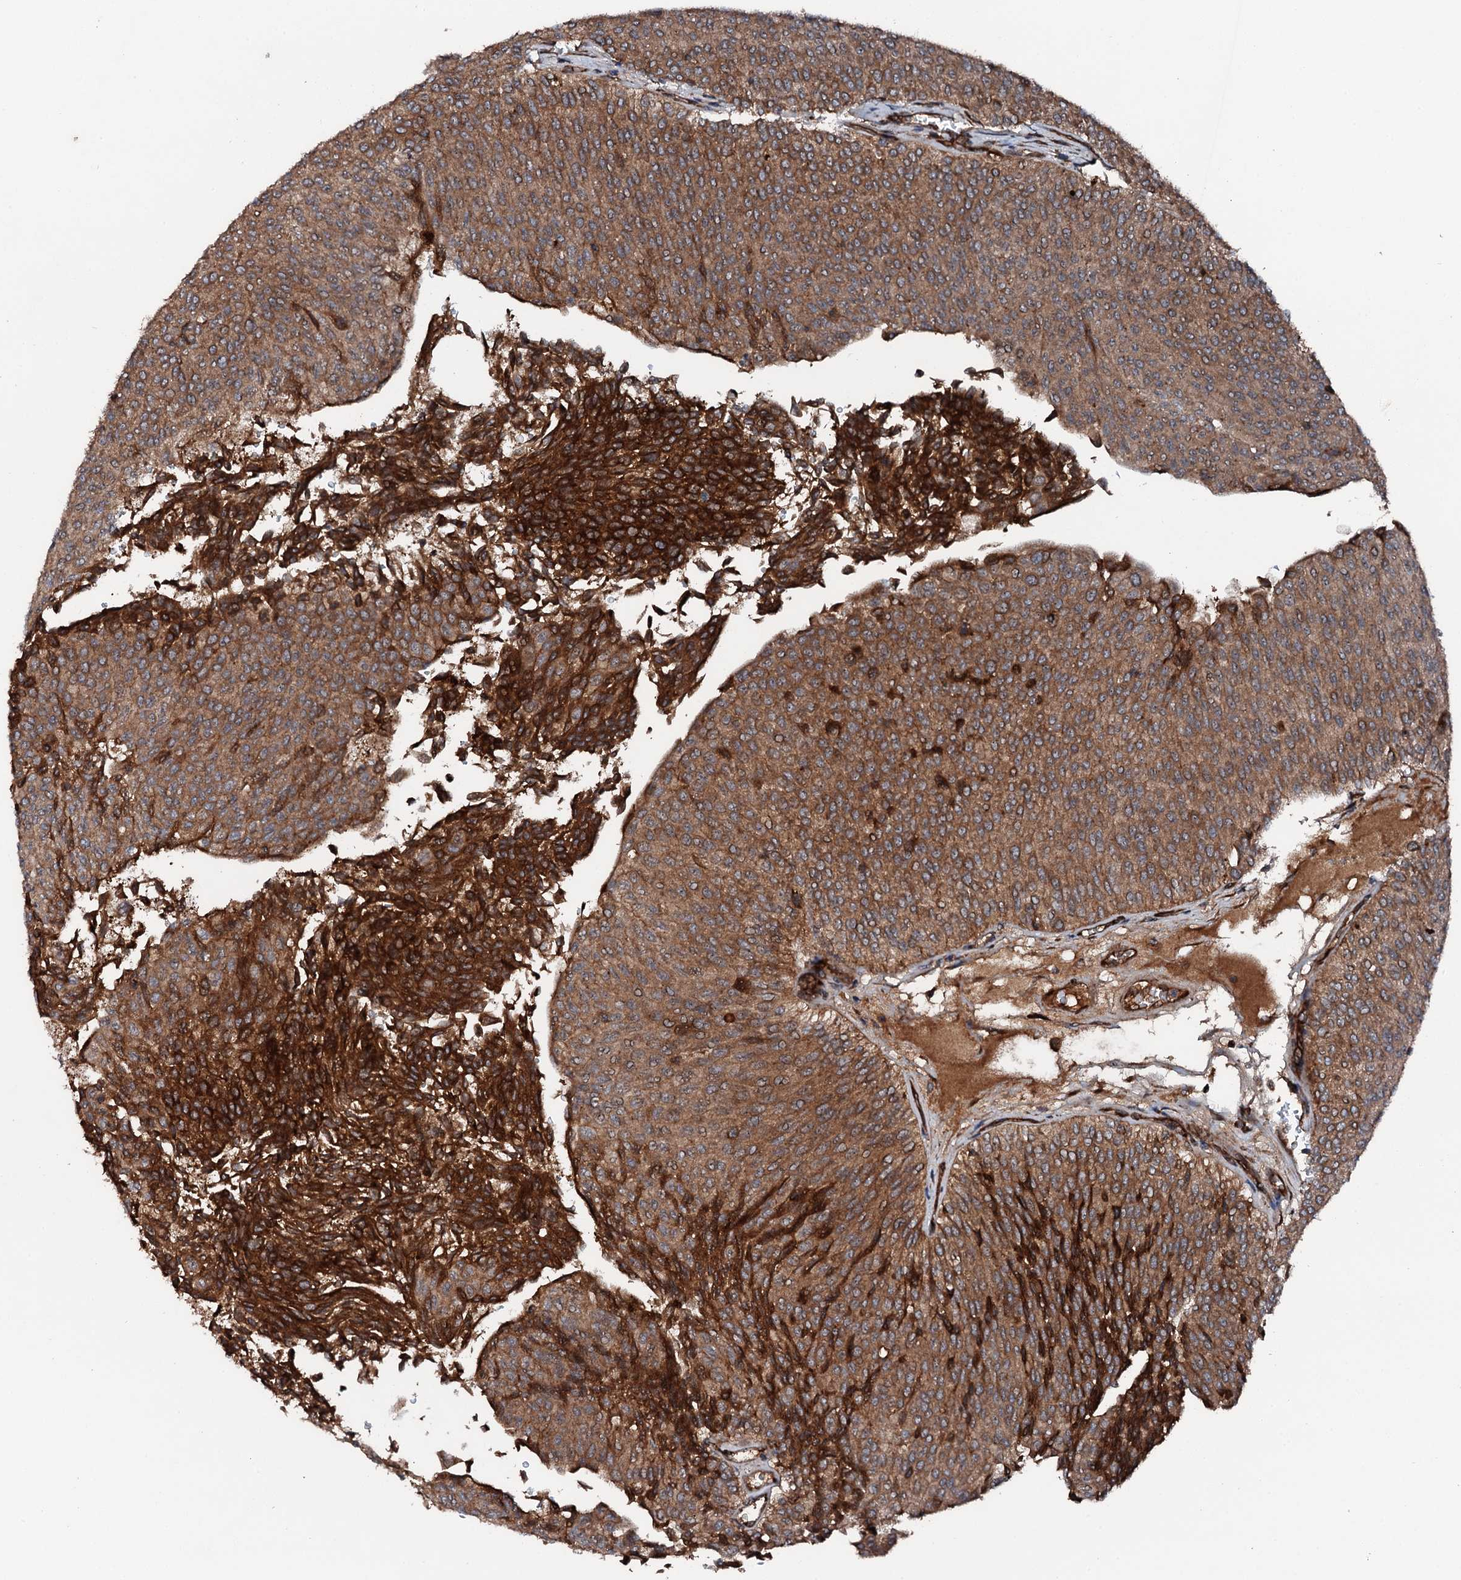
{"staining": {"intensity": "strong", "quantity": ">75%", "location": "cytoplasmic/membranous"}, "tissue": "urothelial cancer", "cell_type": "Tumor cells", "image_type": "cancer", "snomed": [{"axis": "morphology", "description": "Urothelial carcinoma, Low grade"}, {"axis": "topography", "description": "Urinary bladder"}], "caption": "This is a histology image of immunohistochemistry staining of urothelial cancer, which shows strong positivity in the cytoplasmic/membranous of tumor cells.", "gene": "FLYWCH1", "patient": {"sex": "male", "age": 78}}